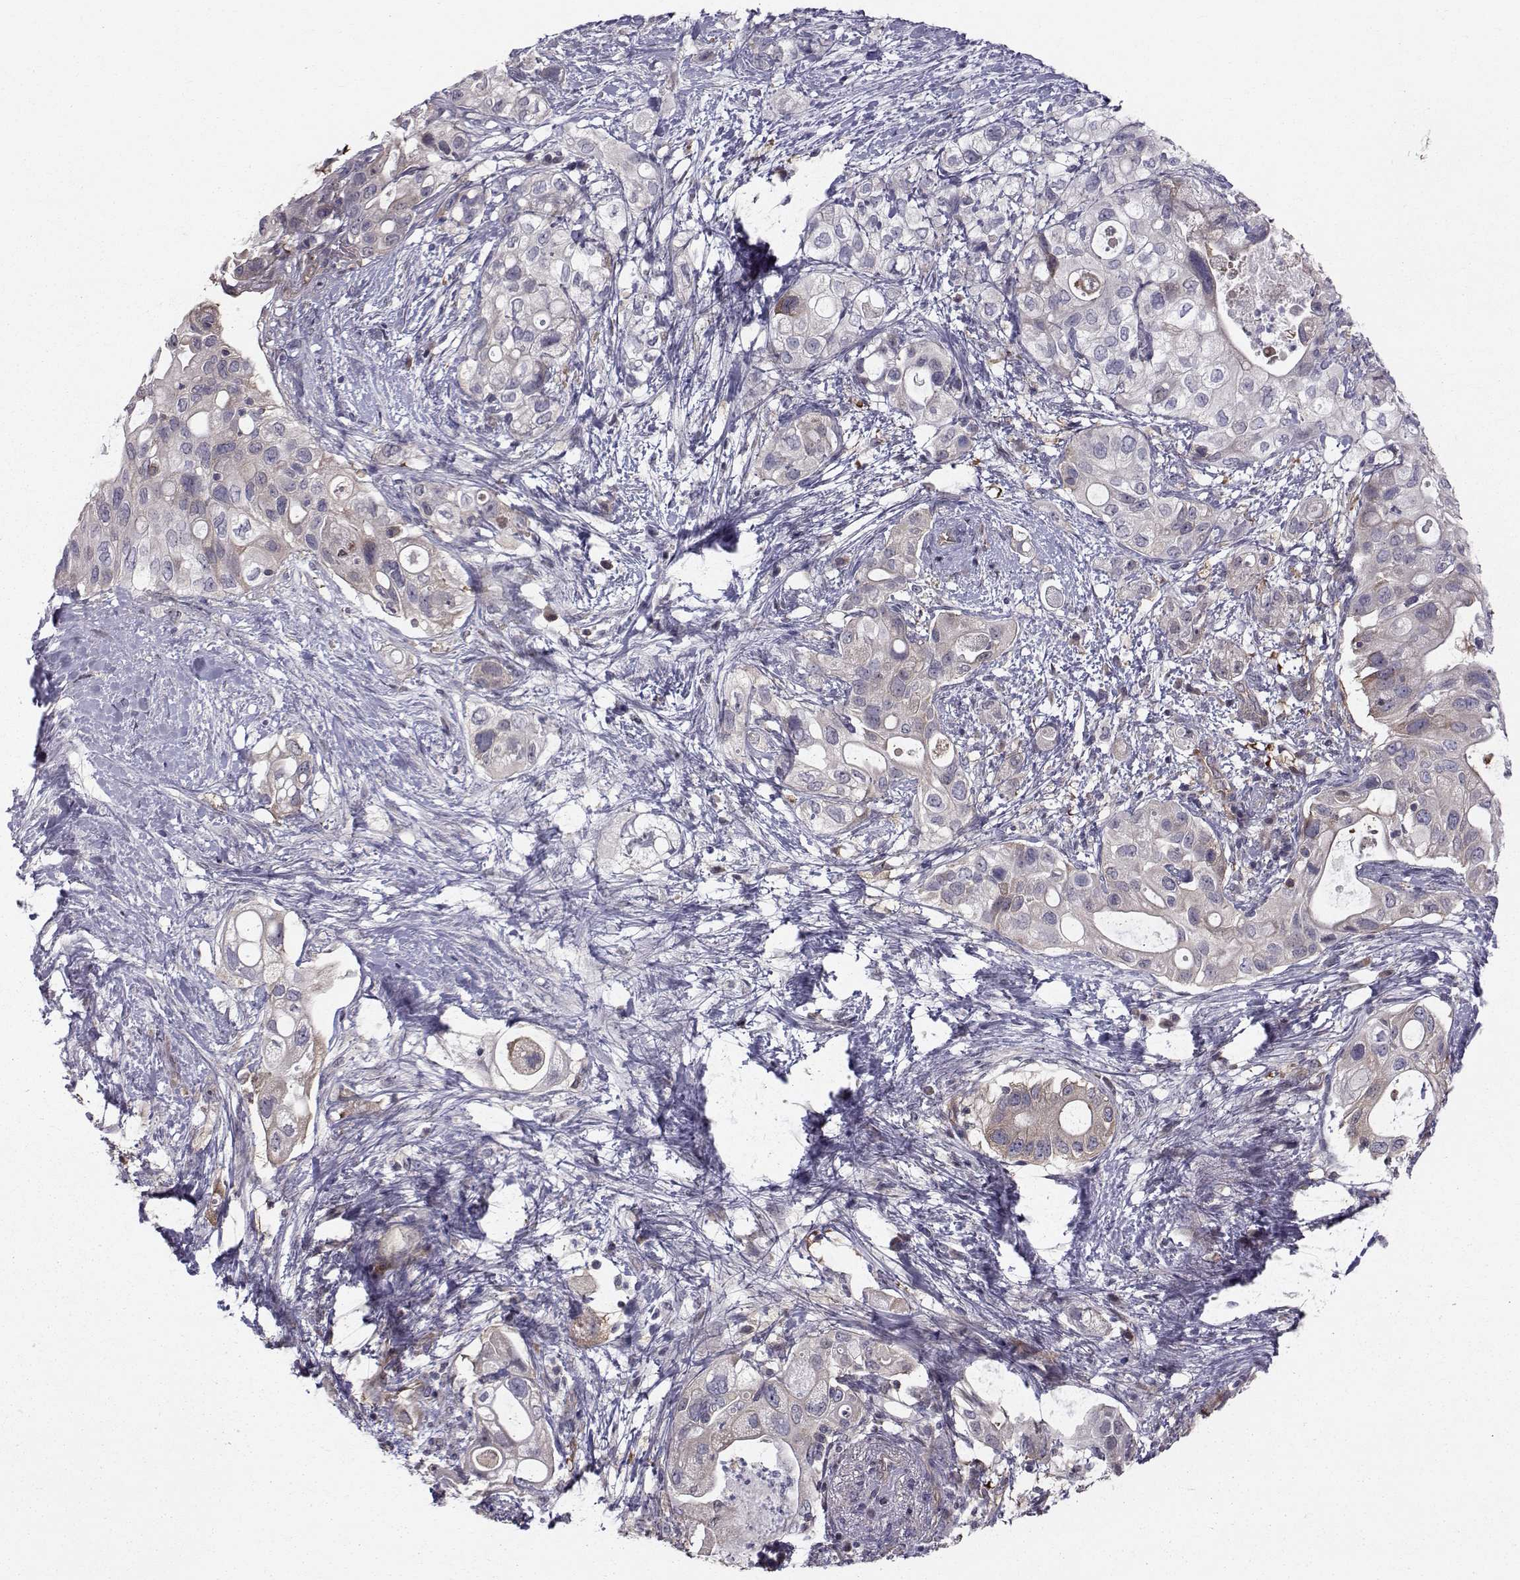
{"staining": {"intensity": "weak", "quantity": "<25%", "location": "cytoplasmic/membranous"}, "tissue": "pancreatic cancer", "cell_type": "Tumor cells", "image_type": "cancer", "snomed": [{"axis": "morphology", "description": "Adenocarcinoma, NOS"}, {"axis": "topography", "description": "Pancreas"}], "caption": "Photomicrograph shows no significant protein staining in tumor cells of pancreatic cancer (adenocarcinoma).", "gene": "HSP90AB1", "patient": {"sex": "female", "age": 72}}